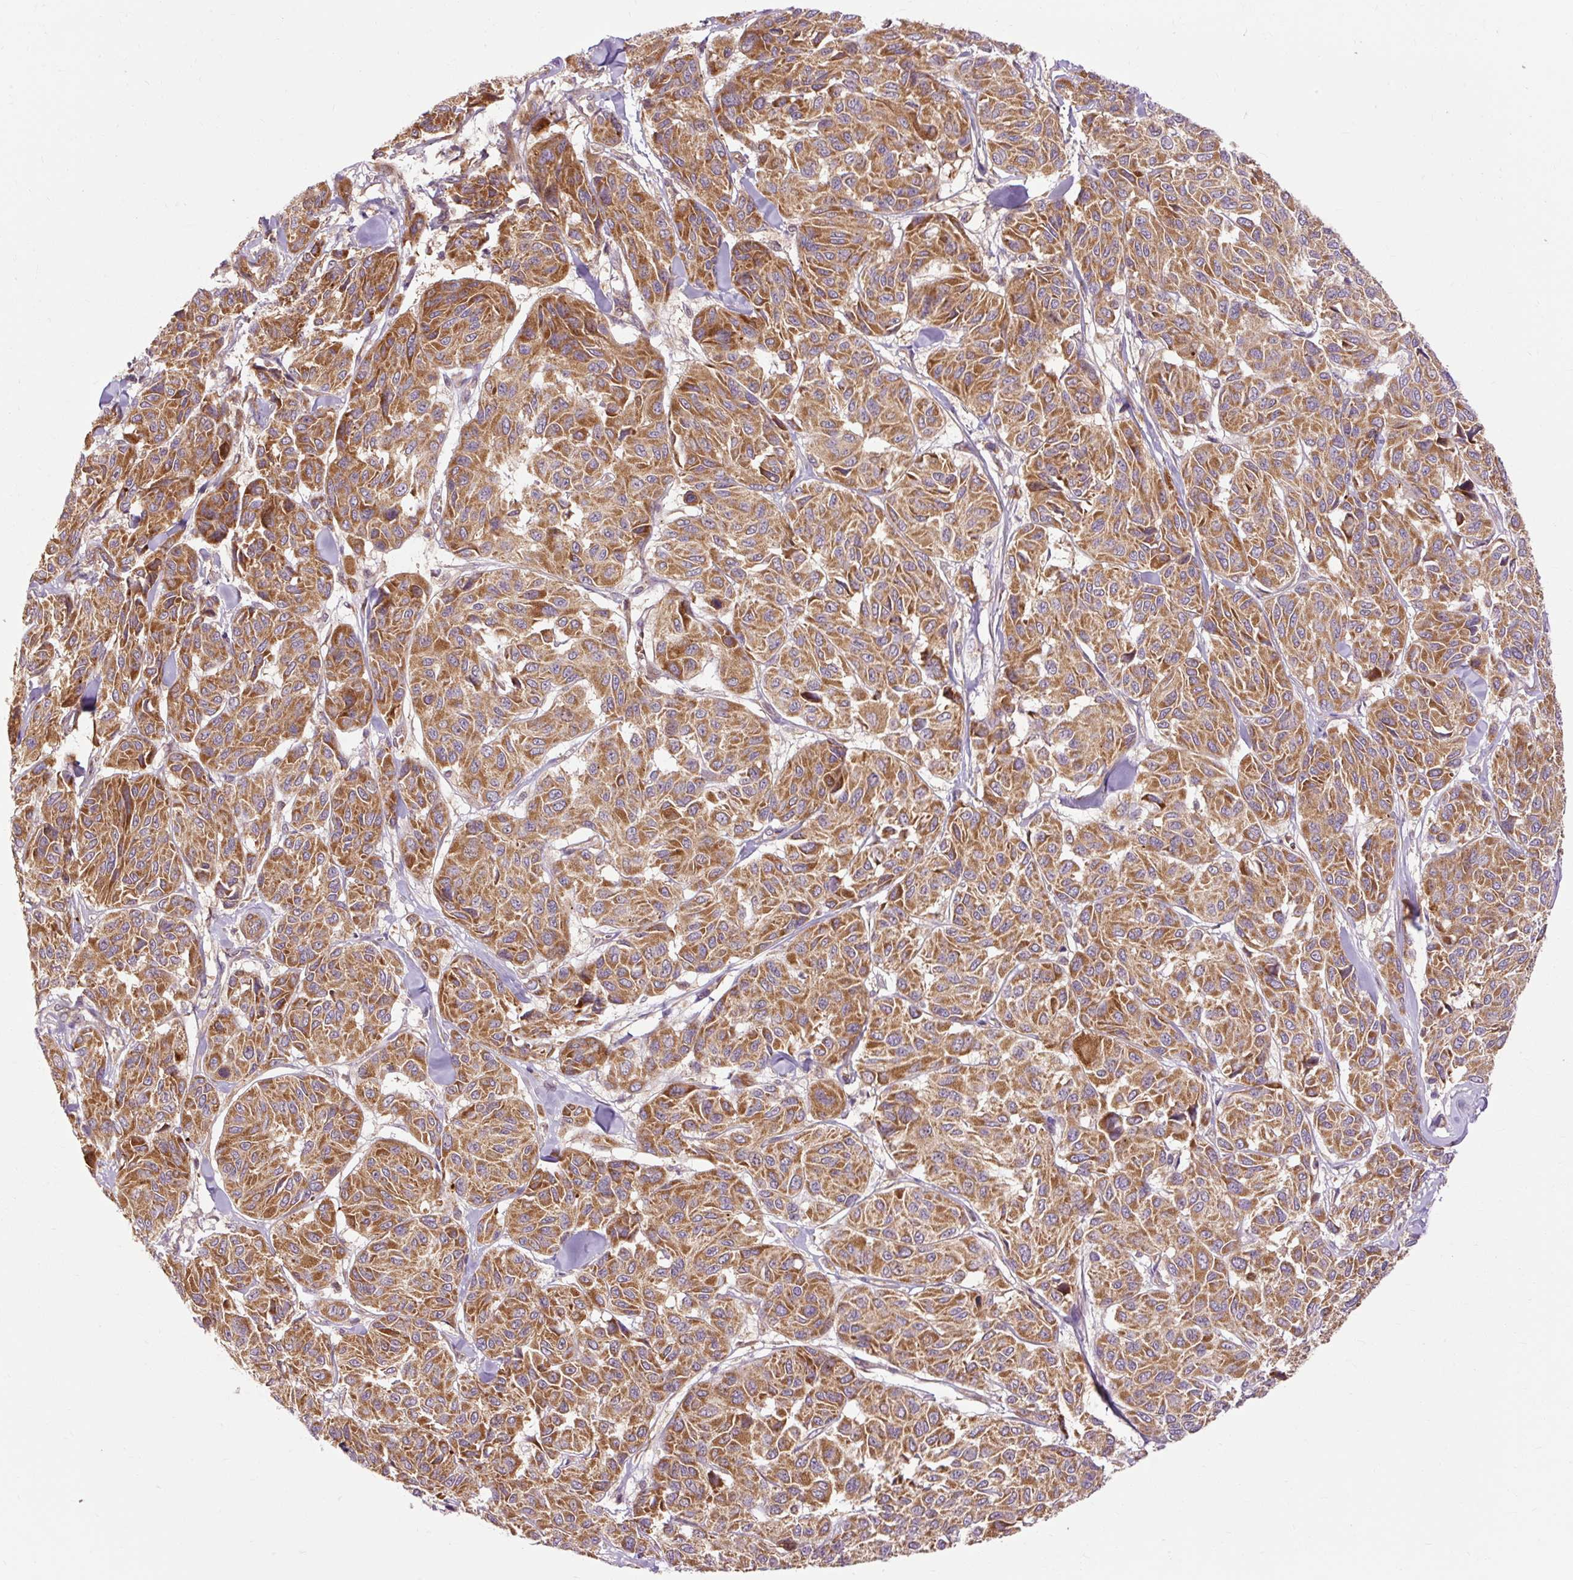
{"staining": {"intensity": "strong", "quantity": ">75%", "location": "cytoplasmic/membranous"}, "tissue": "melanoma", "cell_type": "Tumor cells", "image_type": "cancer", "snomed": [{"axis": "morphology", "description": "Malignant melanoma, NOS"}, {"axis": "topography", "description": "Skin"}], "caption": "This is a micrograph of IHC staining of melanoma, which shows strong staining in the cytoplasmic/membranous of tumor cells.", "gene": "RIPOR3", "patient": {"sex": "female", "age": 66}}